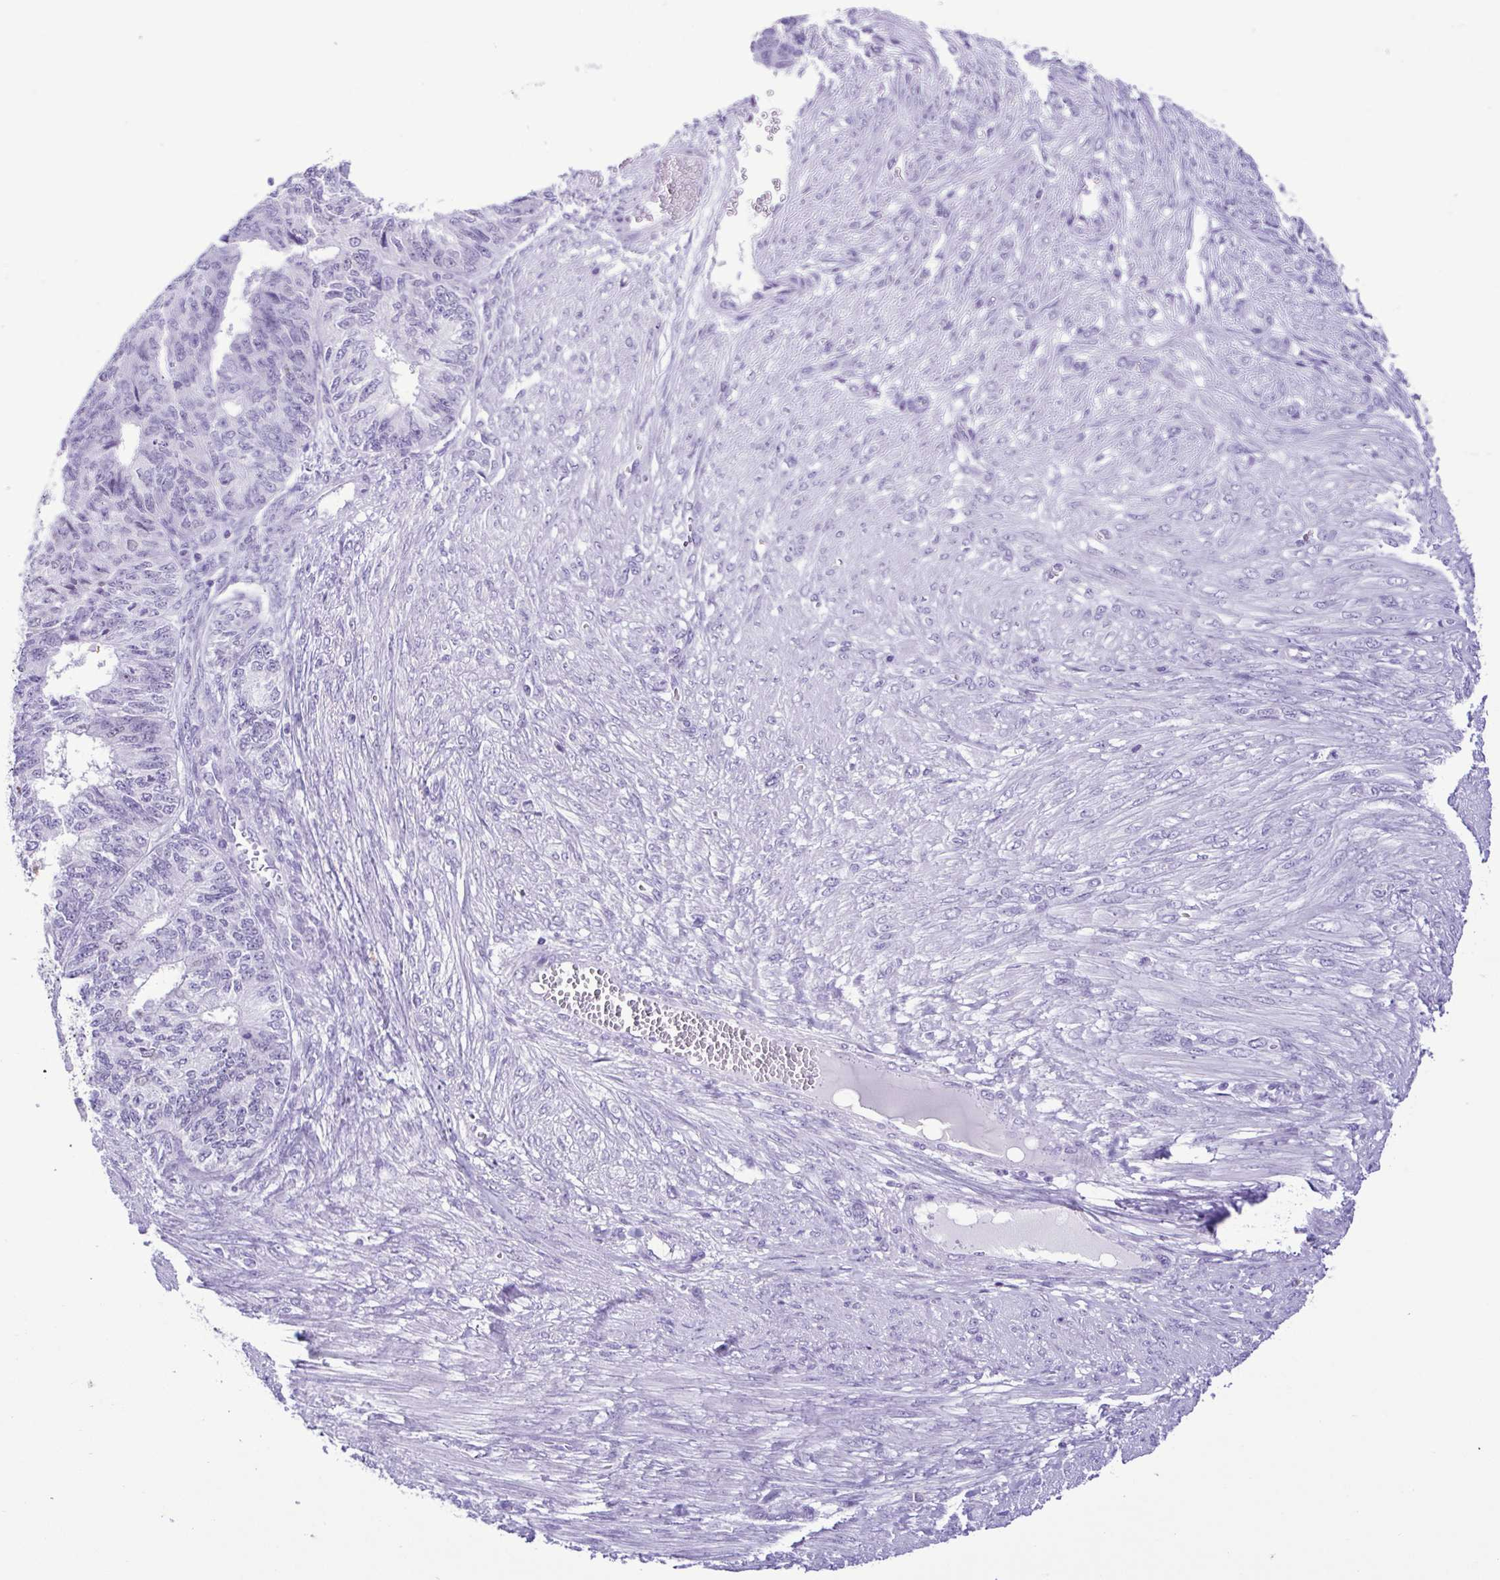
{"staining": {"intensity": "negative", "quantity": "none", "location": "none"}, "tissue": "endometrial cancer", "cell_type": "Tumor cells", "image_type": "cancer", "snomed": [{"axis": "morphology", "description": "Adenocarcinoma, NOS"}, {"axis": "topography", "description": "Endometrium"}], "caption": "Tumor cells are negative for protein expression in human endometrial cancer (adenocarcinoma). Nuclei are stained in blue.", "gene": "SPATA16", "patient": {"sex": "female", "age": 32}}